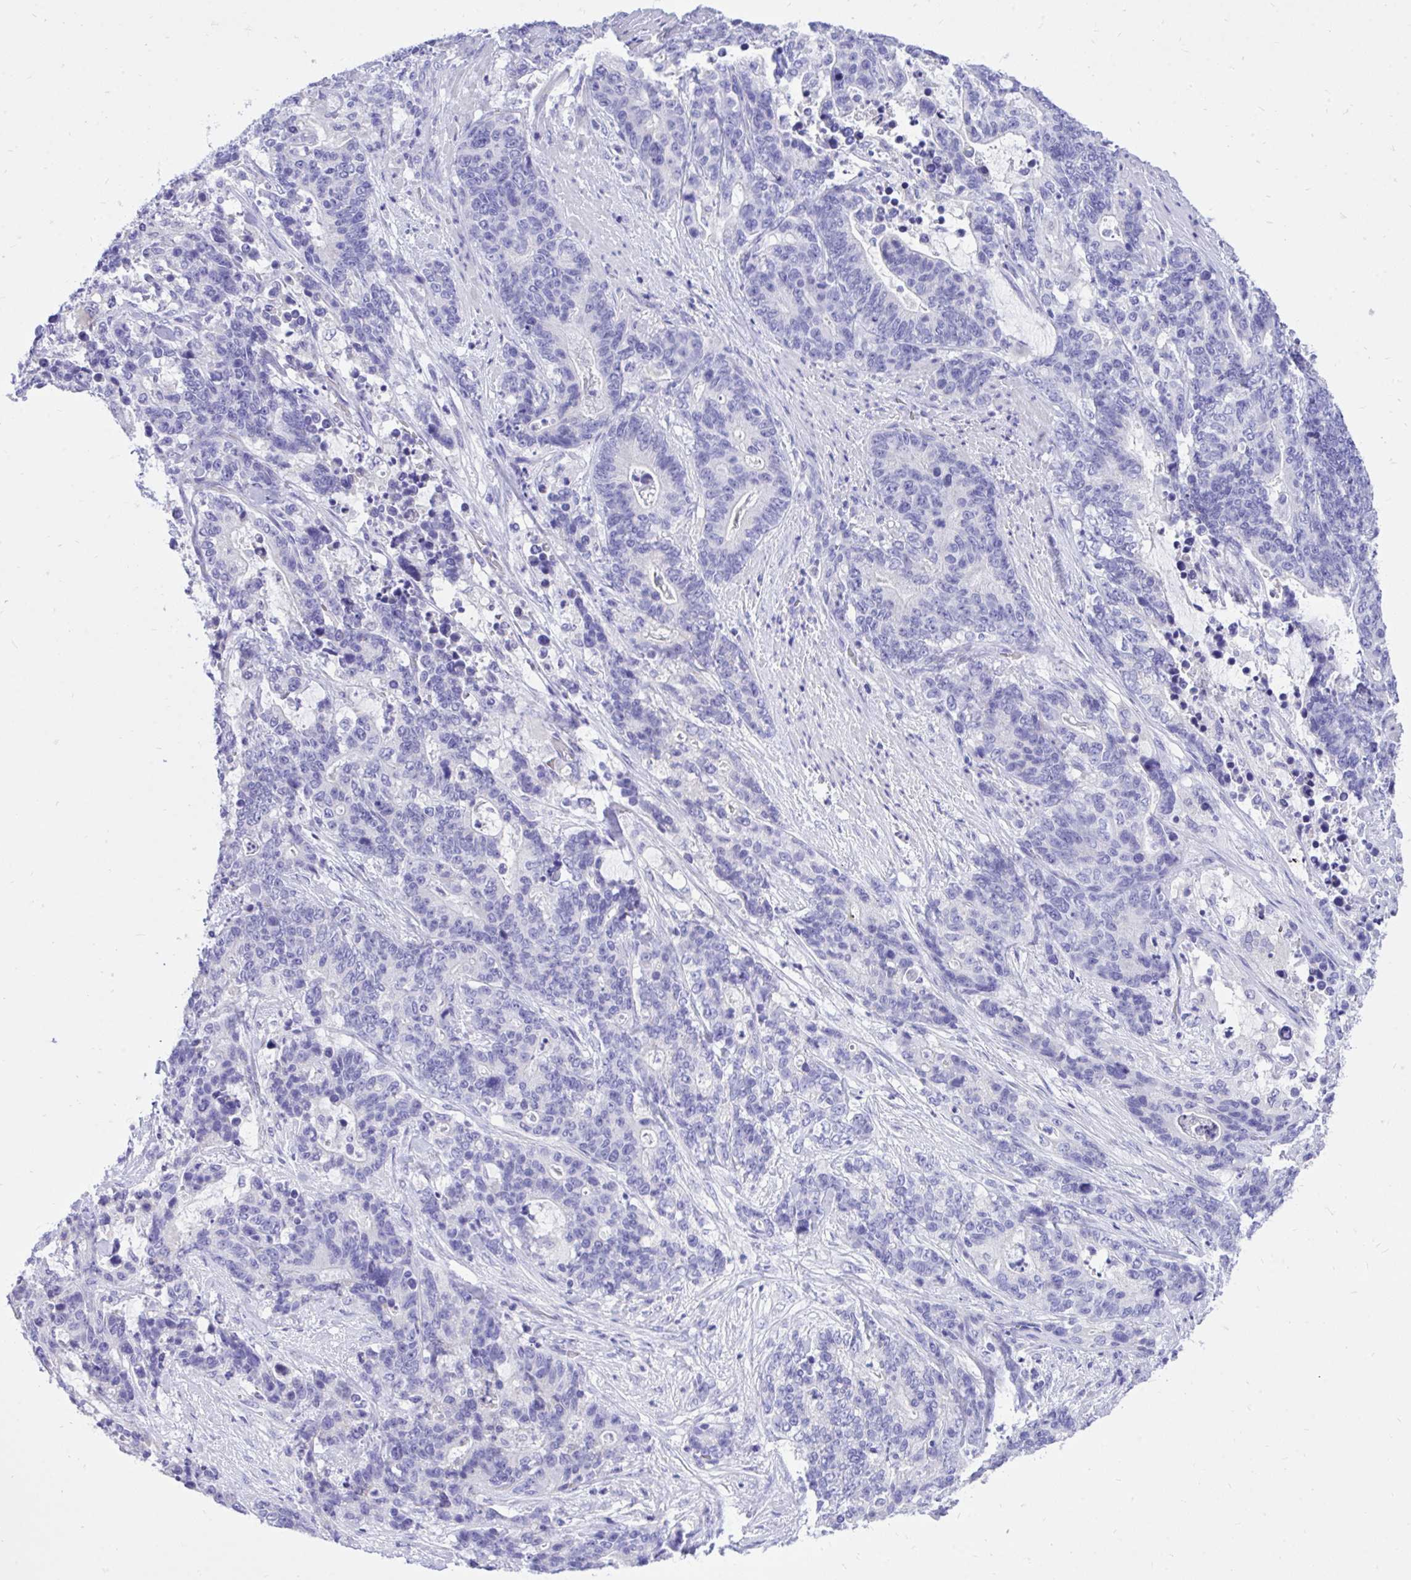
{"staining": {"intensity": "negative", "quantity": "none", "location": "none"}, "tissue": "stomach cancer", "cell_type": "Tumor cells", "image_type": "cancer", "snomed": [{"axis": "morphology", "description": "Normal tissue, NOS"}, {"axis": "morphology", "description": "Adenocarcinoma, NOS"}, {"axis": "topography", "description": "Stomach"}], "caption": "DAB (3,3'-diaminobenzidine) immunohistochemical staining of human adenocarcinoma (stomach) displays no significant expression in tumor cells.", "gene": "MON1A", "patient": {"sex": "female", "age": 64}}